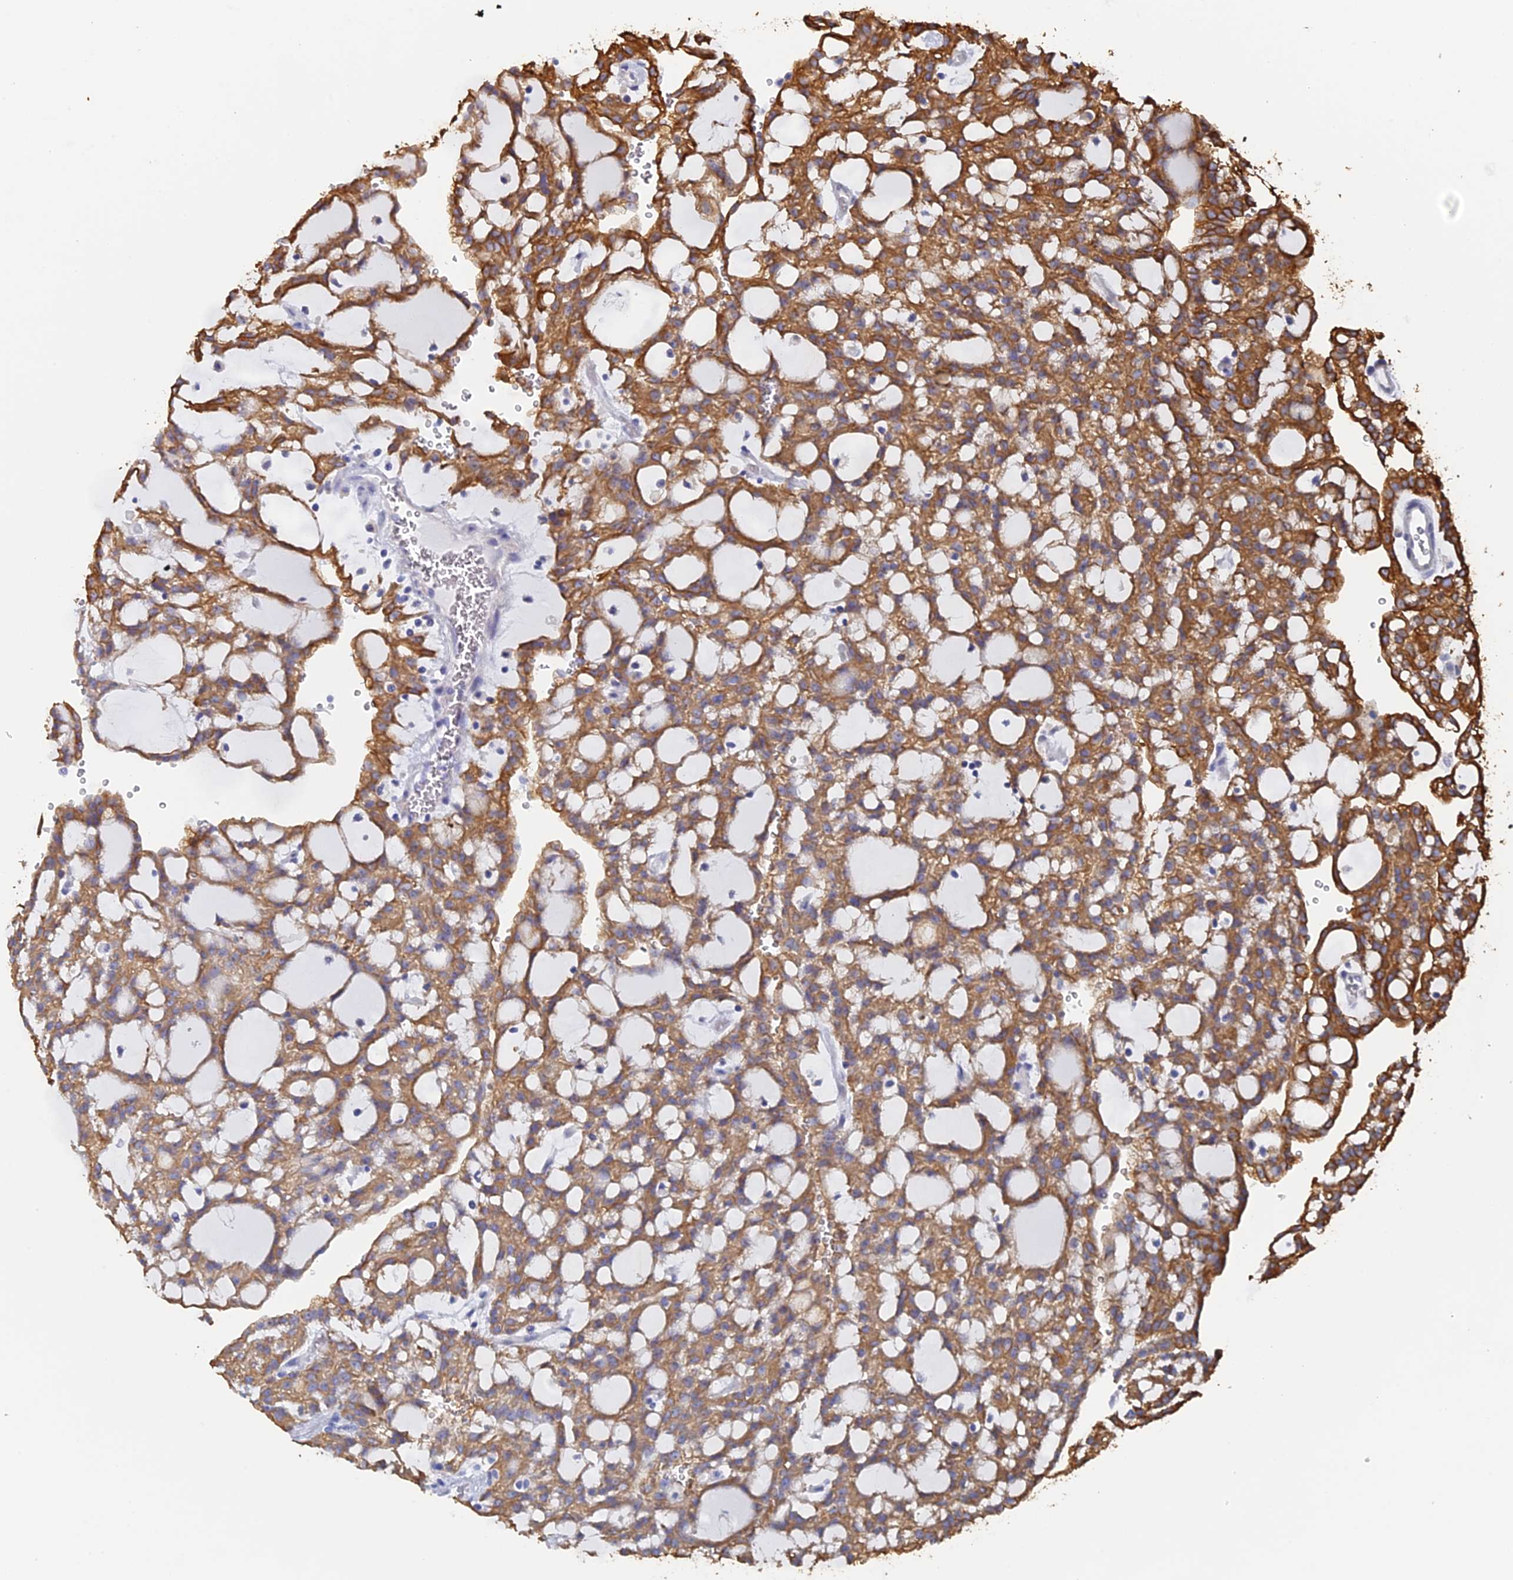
{"staining": {"intensity": "moderate", "quantity": ">75%", "location": "cytoplasmic/membranous"}, "tissue": "renal cancer", "cell_type": "Tumor cells", "image_type": "cancer", "snomed": [{"axis": "morphology", "description": "Adenocarcinoma, NOS"}, {"axis": "topography", "description": "Kidney"}], "caption": "High-magnification brightfield microscopy of renal cancer stained with DAB (3,3'-diaminobenzidine) (brown) and counterstained with hematoxylin (blue). tumor cells exhibit moderate cytoplasmic/membranous positivity is appreciated in approximately>75% of cells.", "gene": "SRFBP1", "patient": {"sex": "male", "age": 63}}